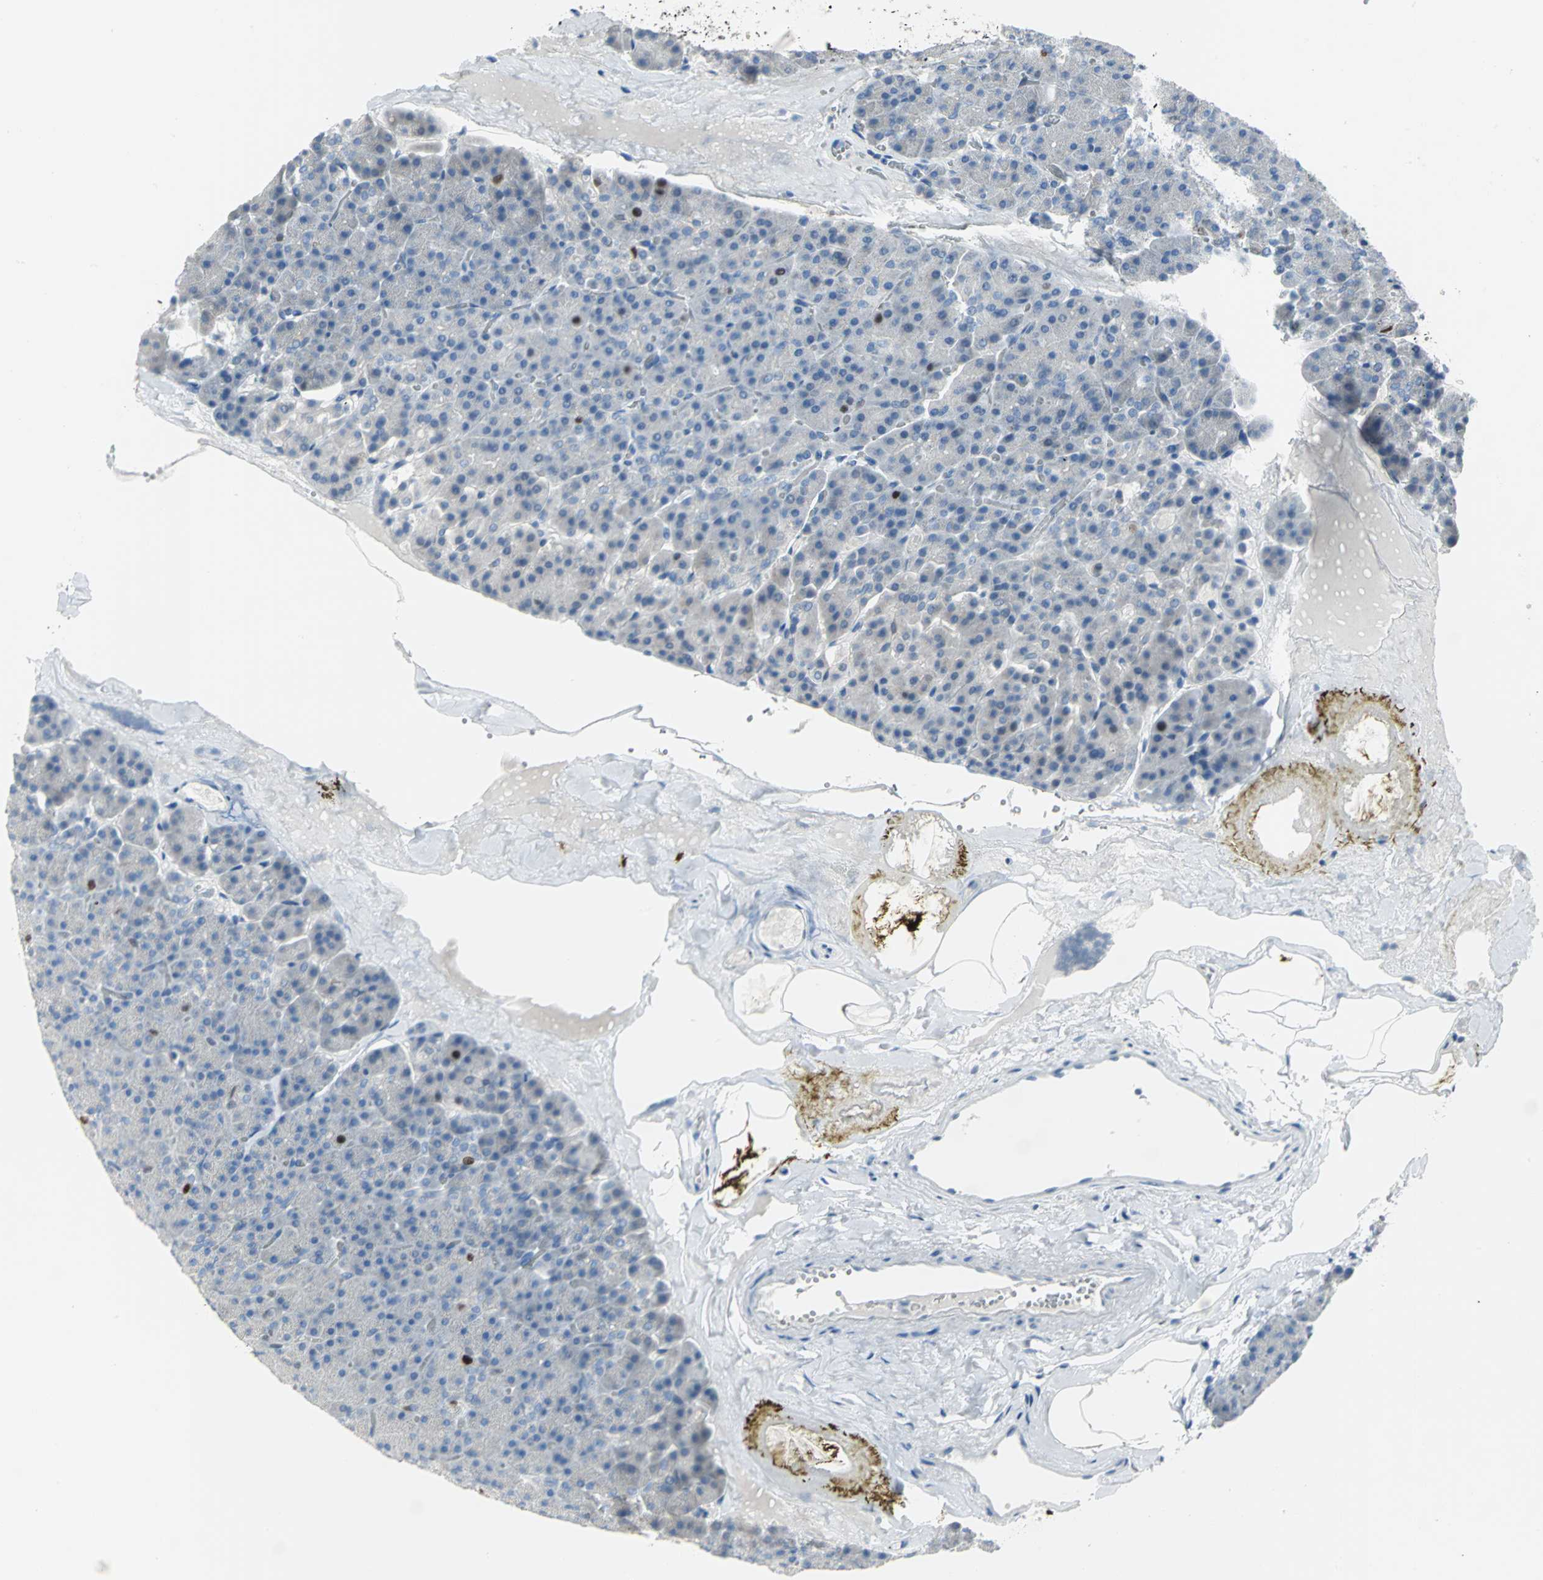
{"staining": {"intensity": "strong", "quantity": "<25%", "location": "nuclear"}, "tissue": "pancreas", "cell_type": "Exocrine glandular cells", "image_type": "normal", "snomed": [{"axis": "morphology", "description": "Normal tissue, NOS"}, {"axis": "topography", "description": "Pancreas"}], "caption": "This histopathology image displays IHC staining of benign human pancreas, with medium strong nuclear expression in approximately <25% of exocrine glandular cells.", "gene": "MCM4", "patient": {"sex": "female", "age": 35}}